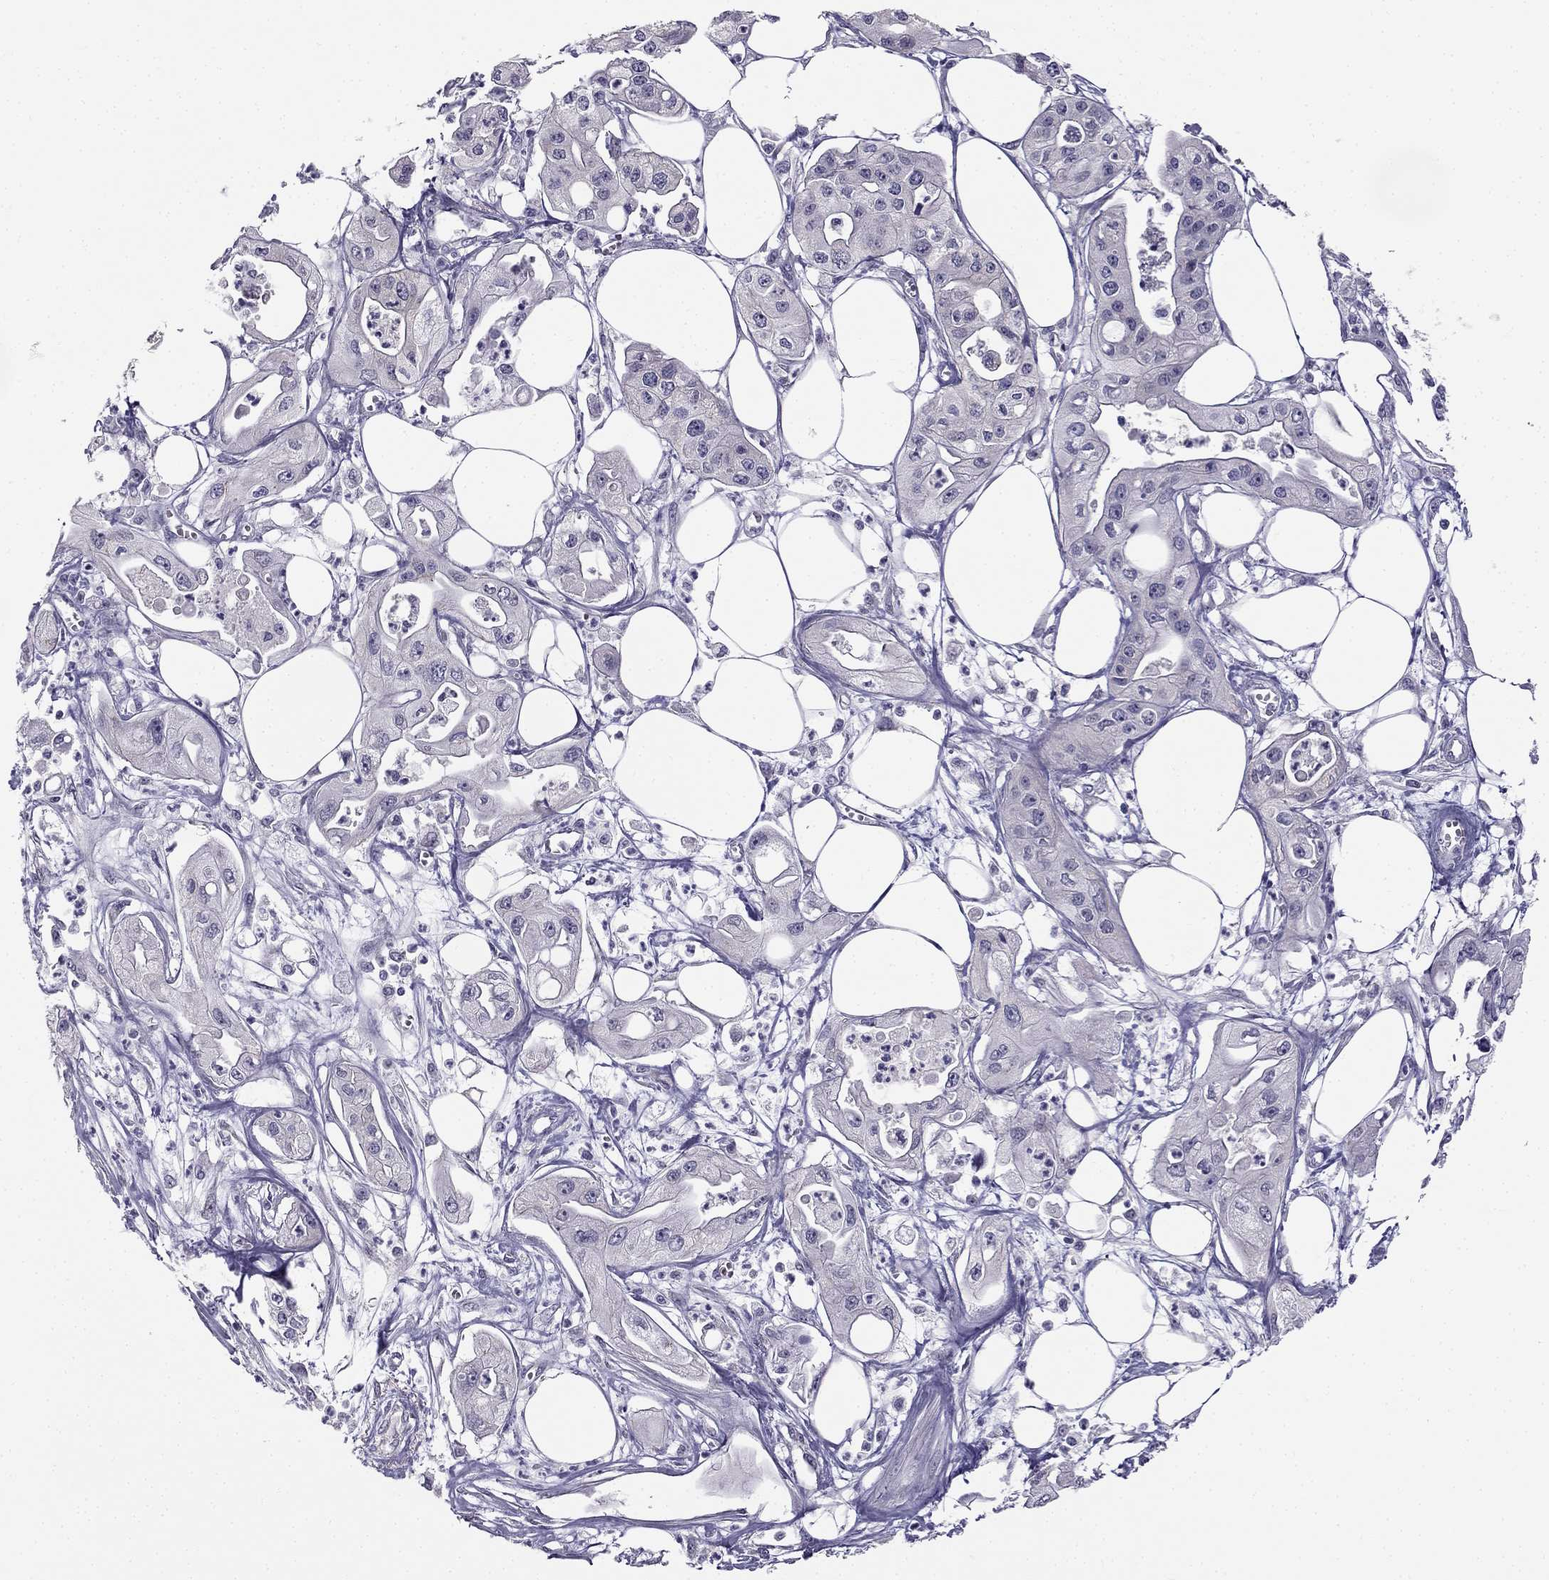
{"staining": {"intensity": "negative", "quantity": "none", "location": "none"}, "tissue": "pancreatic cancer", "cell_type": "Tumor cells", "image_type": "cancer", "snomed": [{"axis": "morphology", "description": "Adenocarcinoma, NOS"}, {"axis": "topography", "description": "Pancreas"}], "caption": "Histopathology image shows no significant protein positivity in tumor cells of pancreatic cancer.", "gene": "HSFX1", "patient": {"sex": "male", "age": 70}}